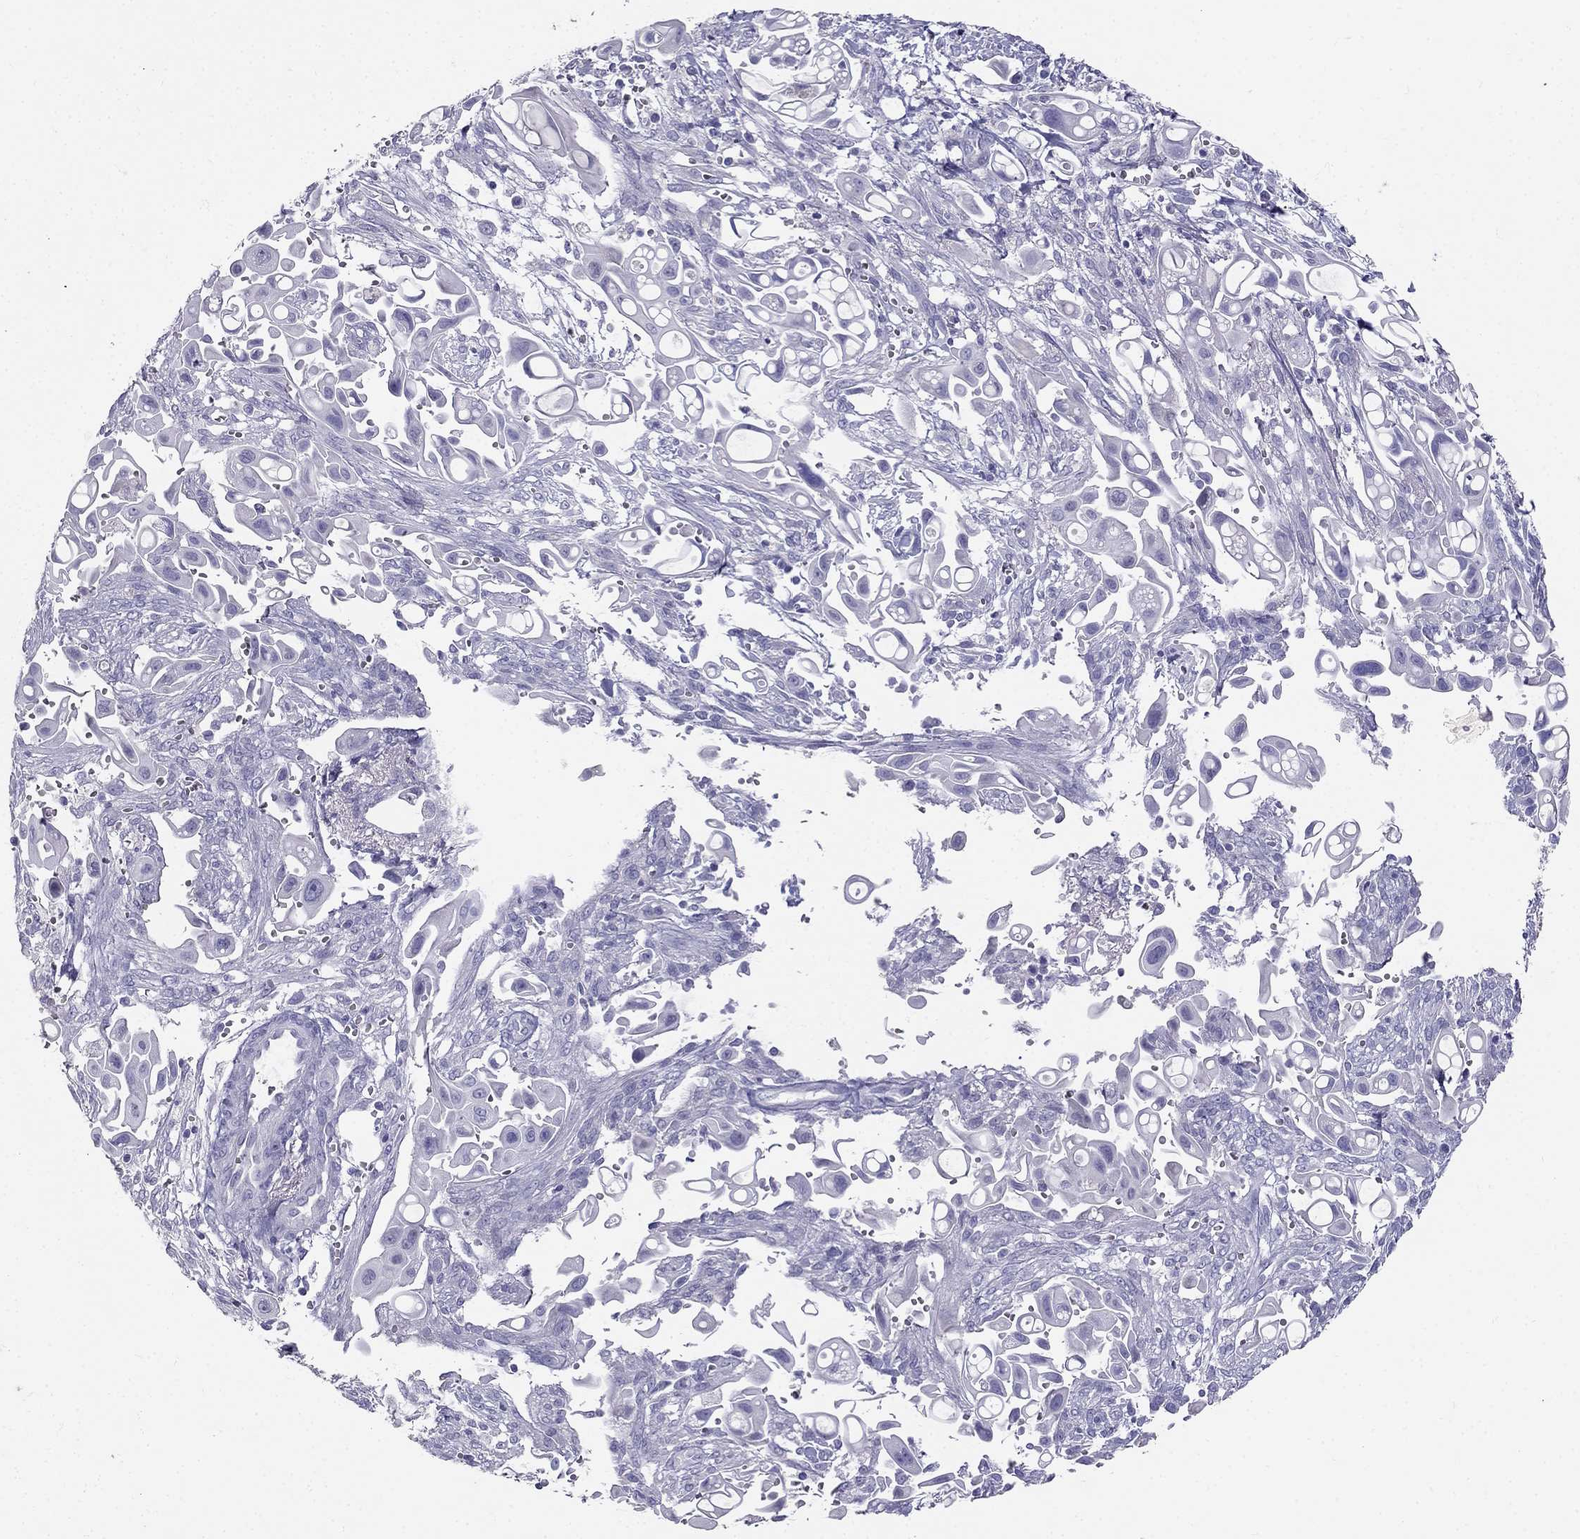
{"staining": {"intensity": "negative", "quantity": "none", "location": "none"}, "tissue": "pancreatic cancer", "cell_type": "Tumor cells", "image_type": "cancer", "snomed": [{"axis": "morphology", "description": "Adenocarcinoma, NOS"}, {"axis": "topography", "description": "Pancreas"}], "caption": "Immunohistochemical staining of pancreatic adenocarcinoma exhibits no significant positivity in tumor cells.", "gene": "RFLNA", "patient": {"sex": "male", "age": 50}}